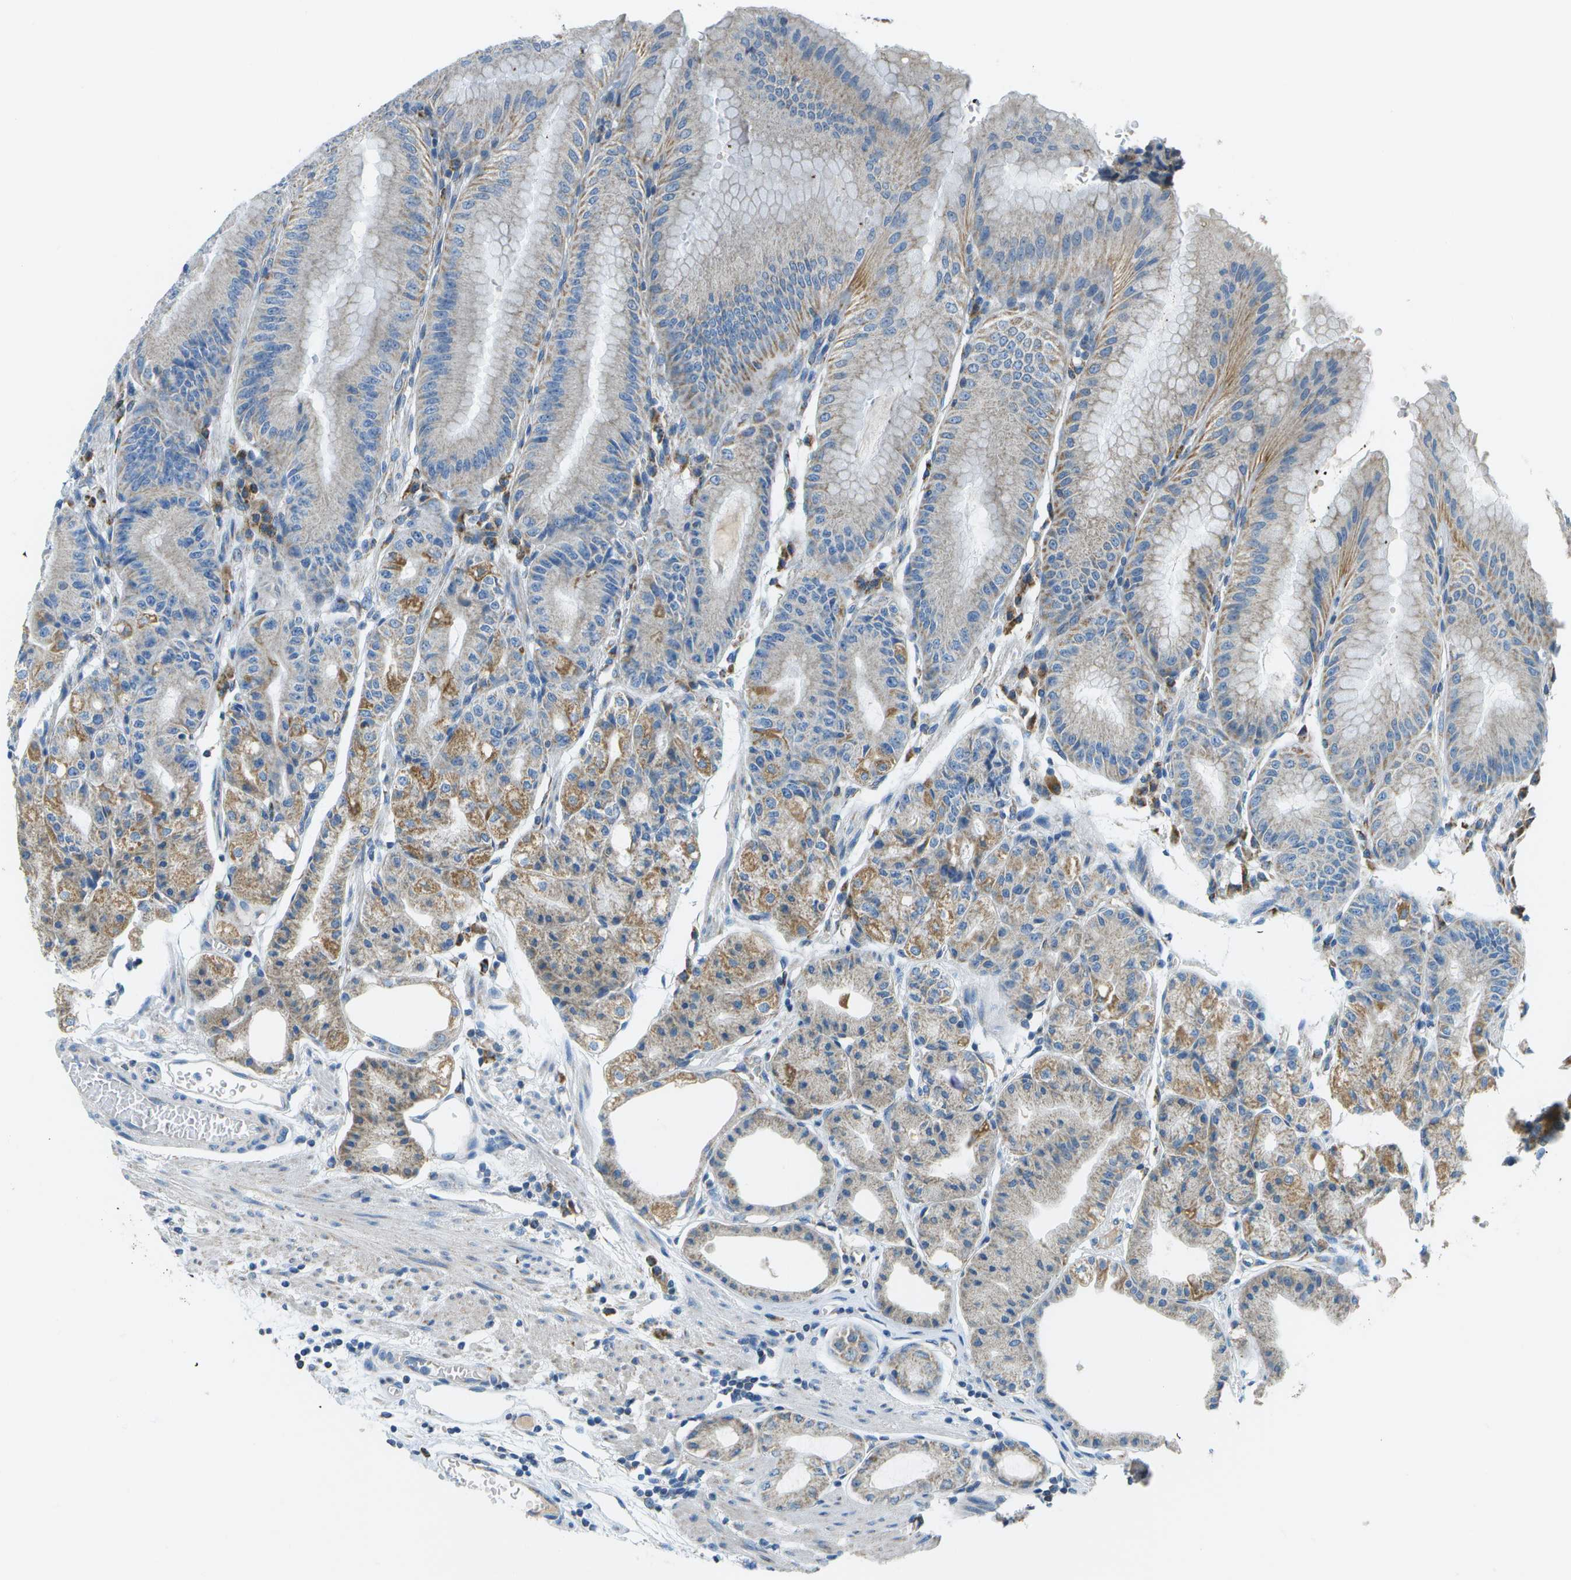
{"staining": {"intensity": "moderate", "quantity": "25%-75%", "location": "cytoplasmic/membranous"}, "tissue": "stomach", "cell_type": "Glandular cells", "image_type": "normal", "snomed": [{"axis": "morphology", "description": "Normal tissue, NOS"}, {"axis": "topography", "description": "Stomach, lower"}], "caption": "DAB immunohistochemical staining of normal human stomach exhibits moderate cytoplasmic/membranous protein expression in about 25%-75% of glandular cells.", "gene": "PTGIS", "patient": {"sex": "male", "age": 71}}